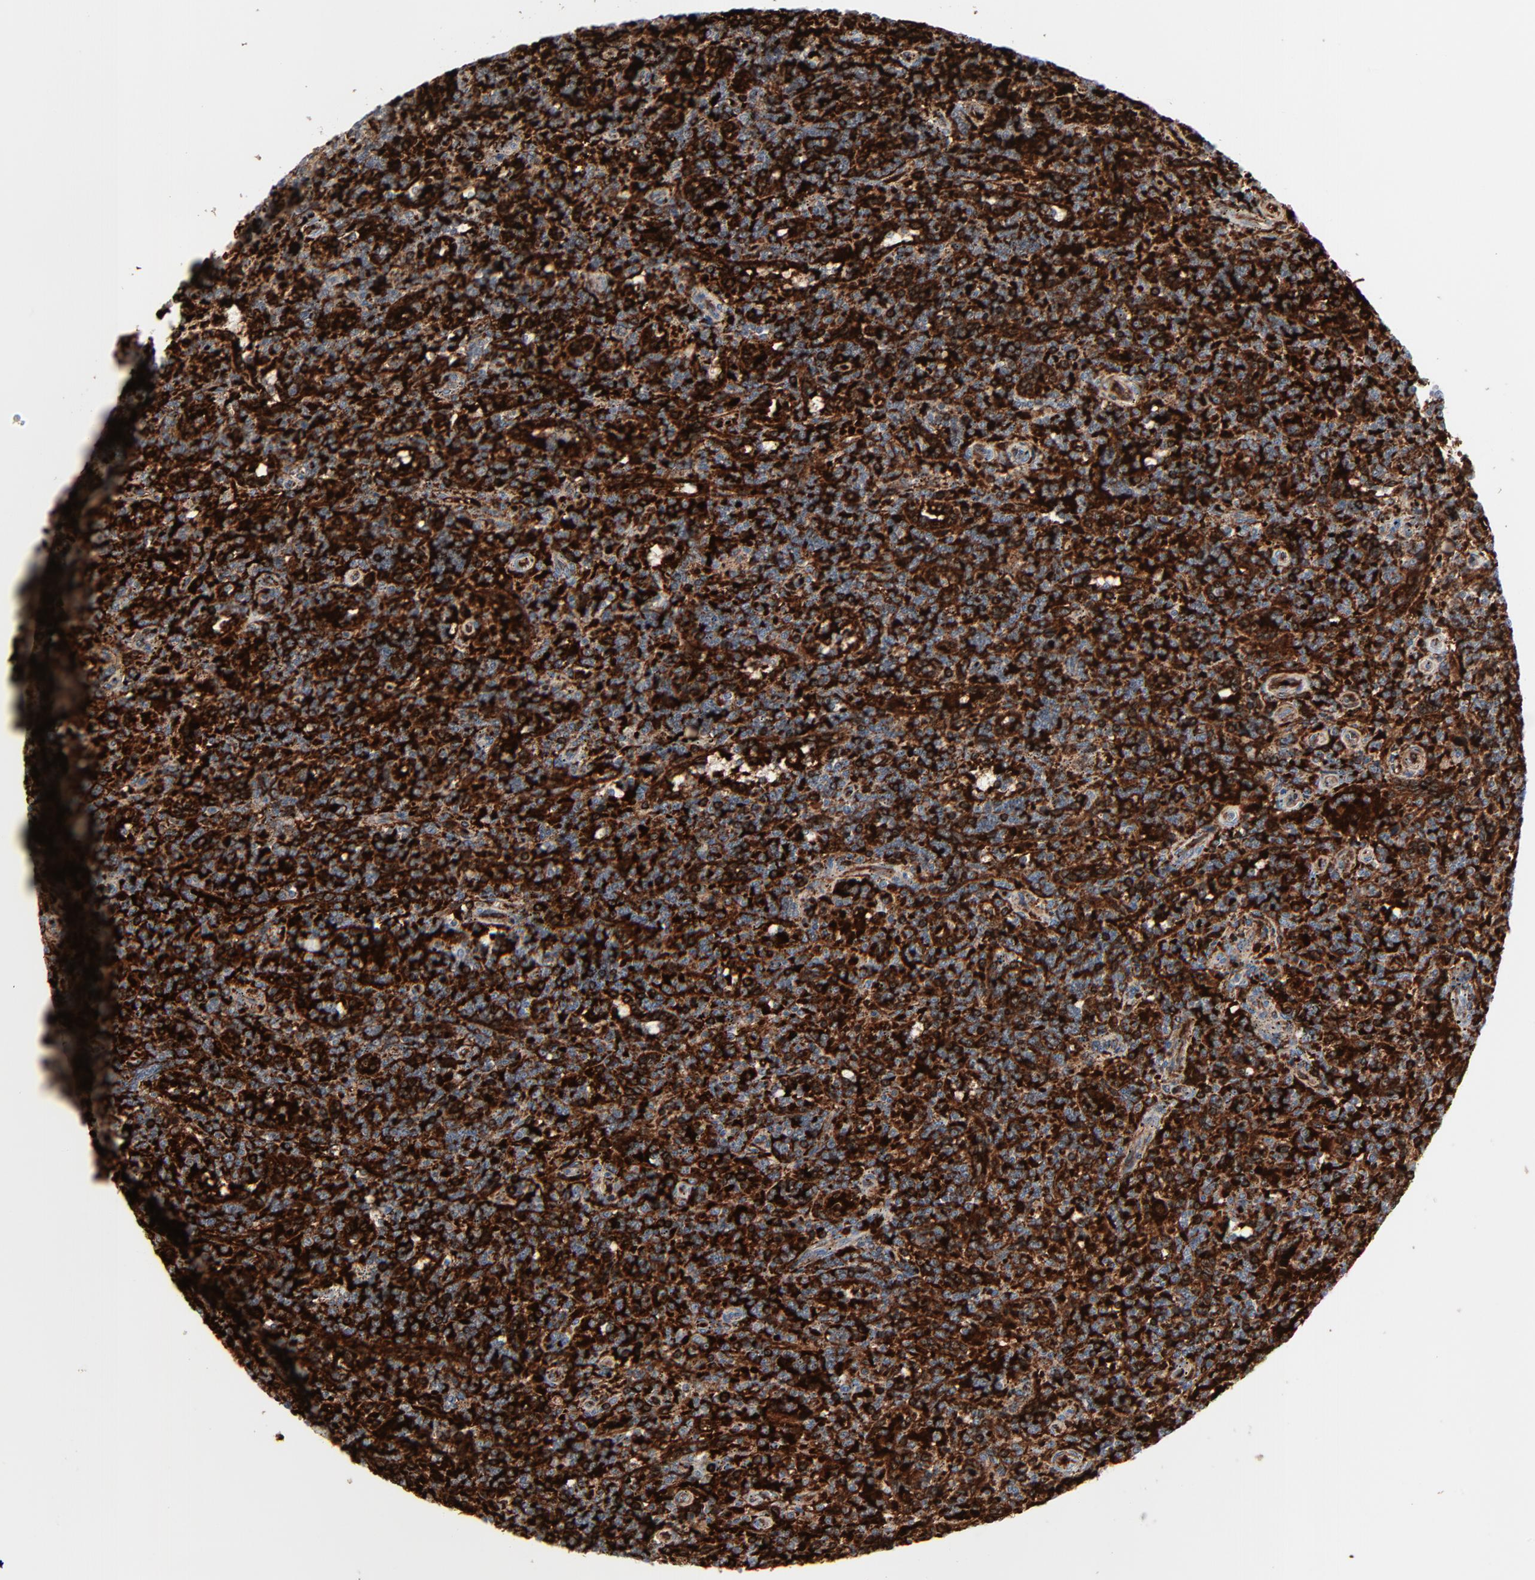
{"staining": {"intensity": "strong", "quantity": ">75%", "location": "cytoplasmic/membranous,nuclear"}, "tissue": "lymphoma", "cell_type": "Tumor cells", "image_type": "cancer", "snomed": [{"axis": "morphology", "description": "Malignant lymphoma, non-Hodgkin's type, Low grade"}, {"axis": "topography", "description": "Spleen"}], "caption": "This histopathology image reveals immunohistochemistry staining of human malignant lymphoma, non-Hodgkin's type (low-grade), with high strong cytoplasmic/membranous and nuclear positivity in approximately >75% of tumor cells.", "gene": "SAGE1", "patient": {"sex": "male", "age": 73}}